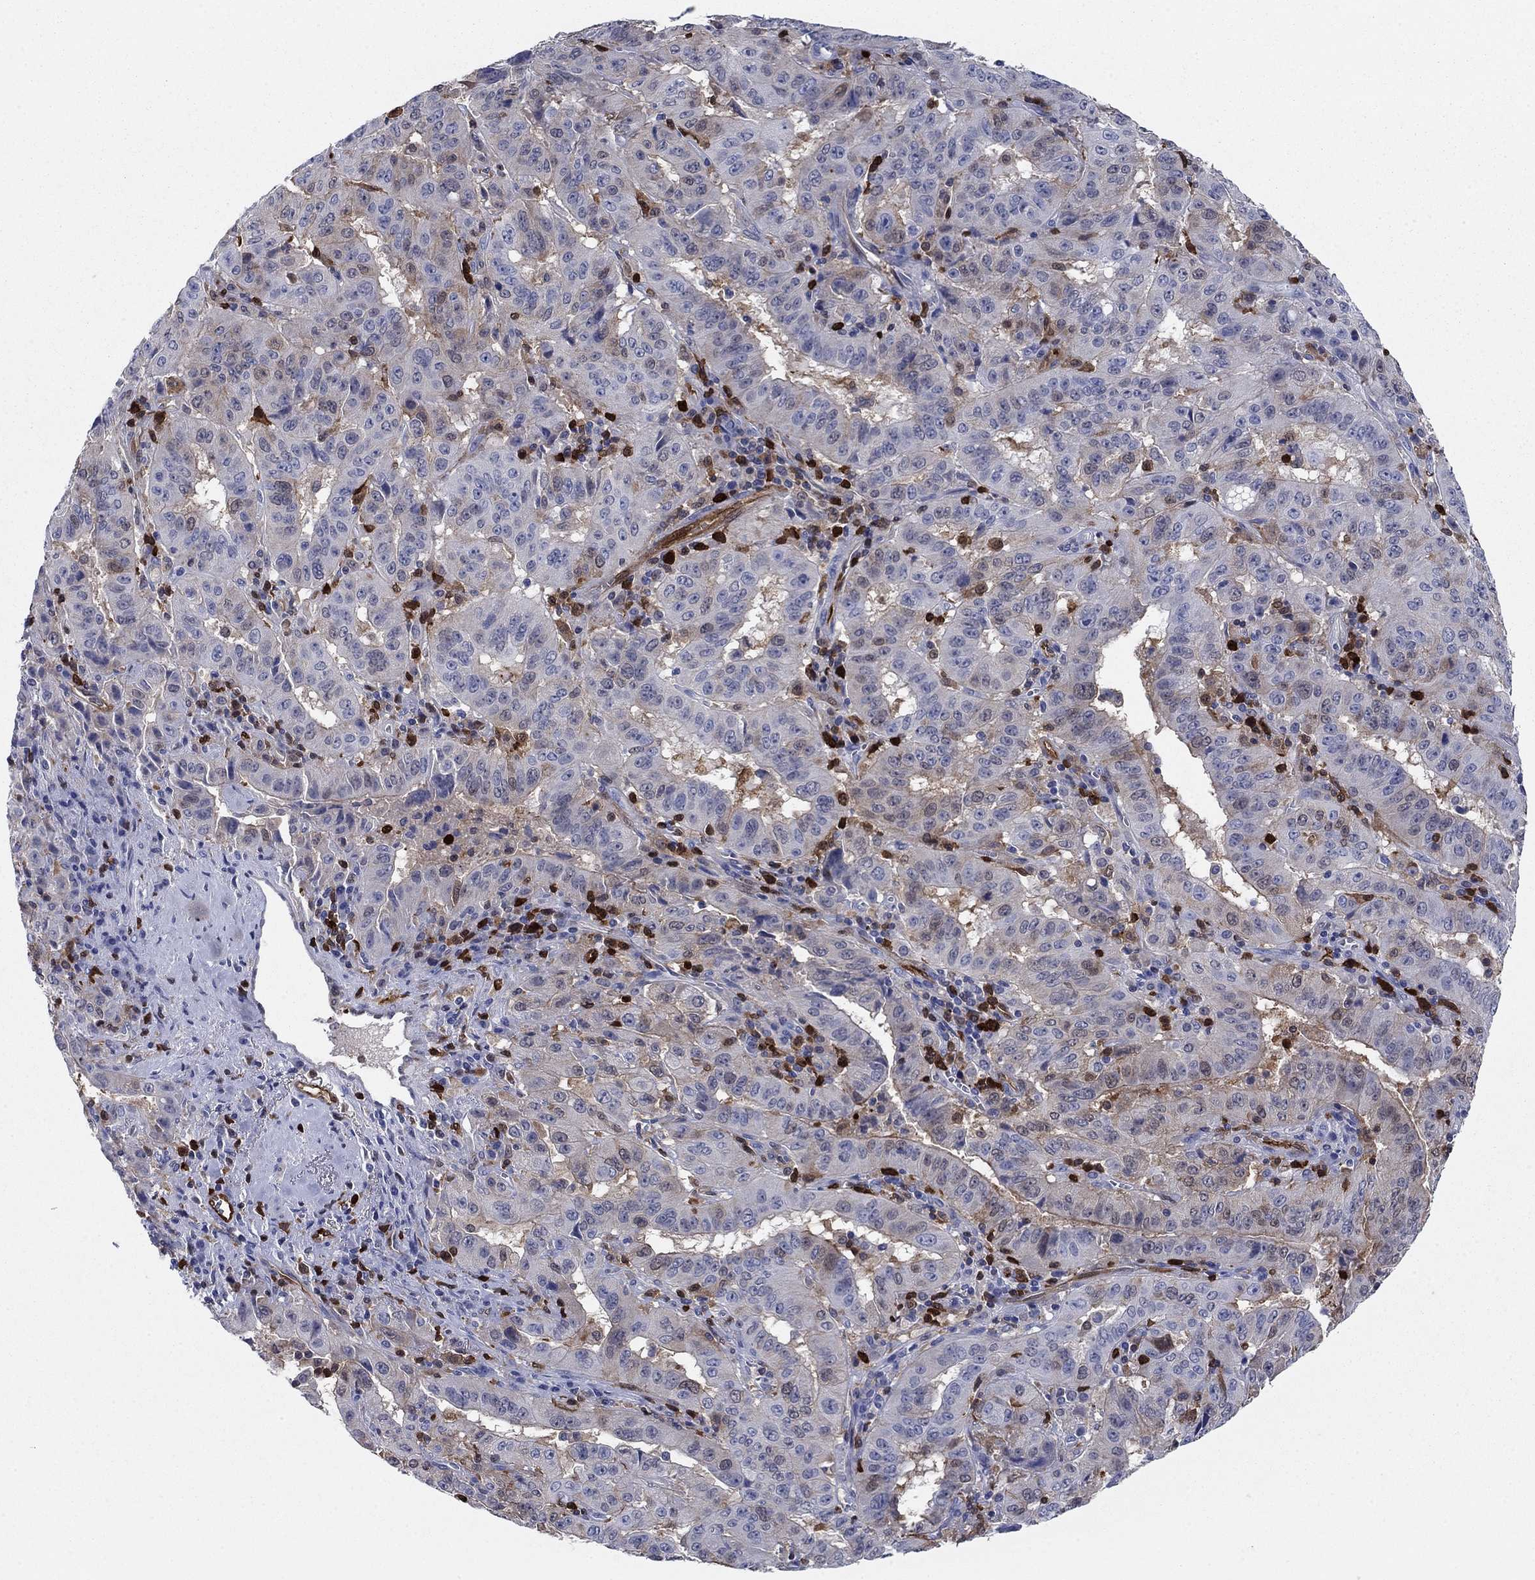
{"staining": {"intensity": "moderate", "quantity": "<25%", "location": "cytoplasmic/membranous"}, "tissue": "pancreatic cancer", "cell_type": "Tumor cells", "image_type": "cancer", "snomed": [{"axis": "morphology", "description": "Adenocarcinoma, NOS"}, {"axis": "topography", "description": "Pancreas"}], "caption": "Immunohistochemical staining of human pancreatic cancer (adenocarcinoma) reveals low levels of moderate cytoplasmic/membranous protein expression in approximately <25% of tumor cells.", "gene": "STMN1", "patient": {"sex": "male", "age": 63}}